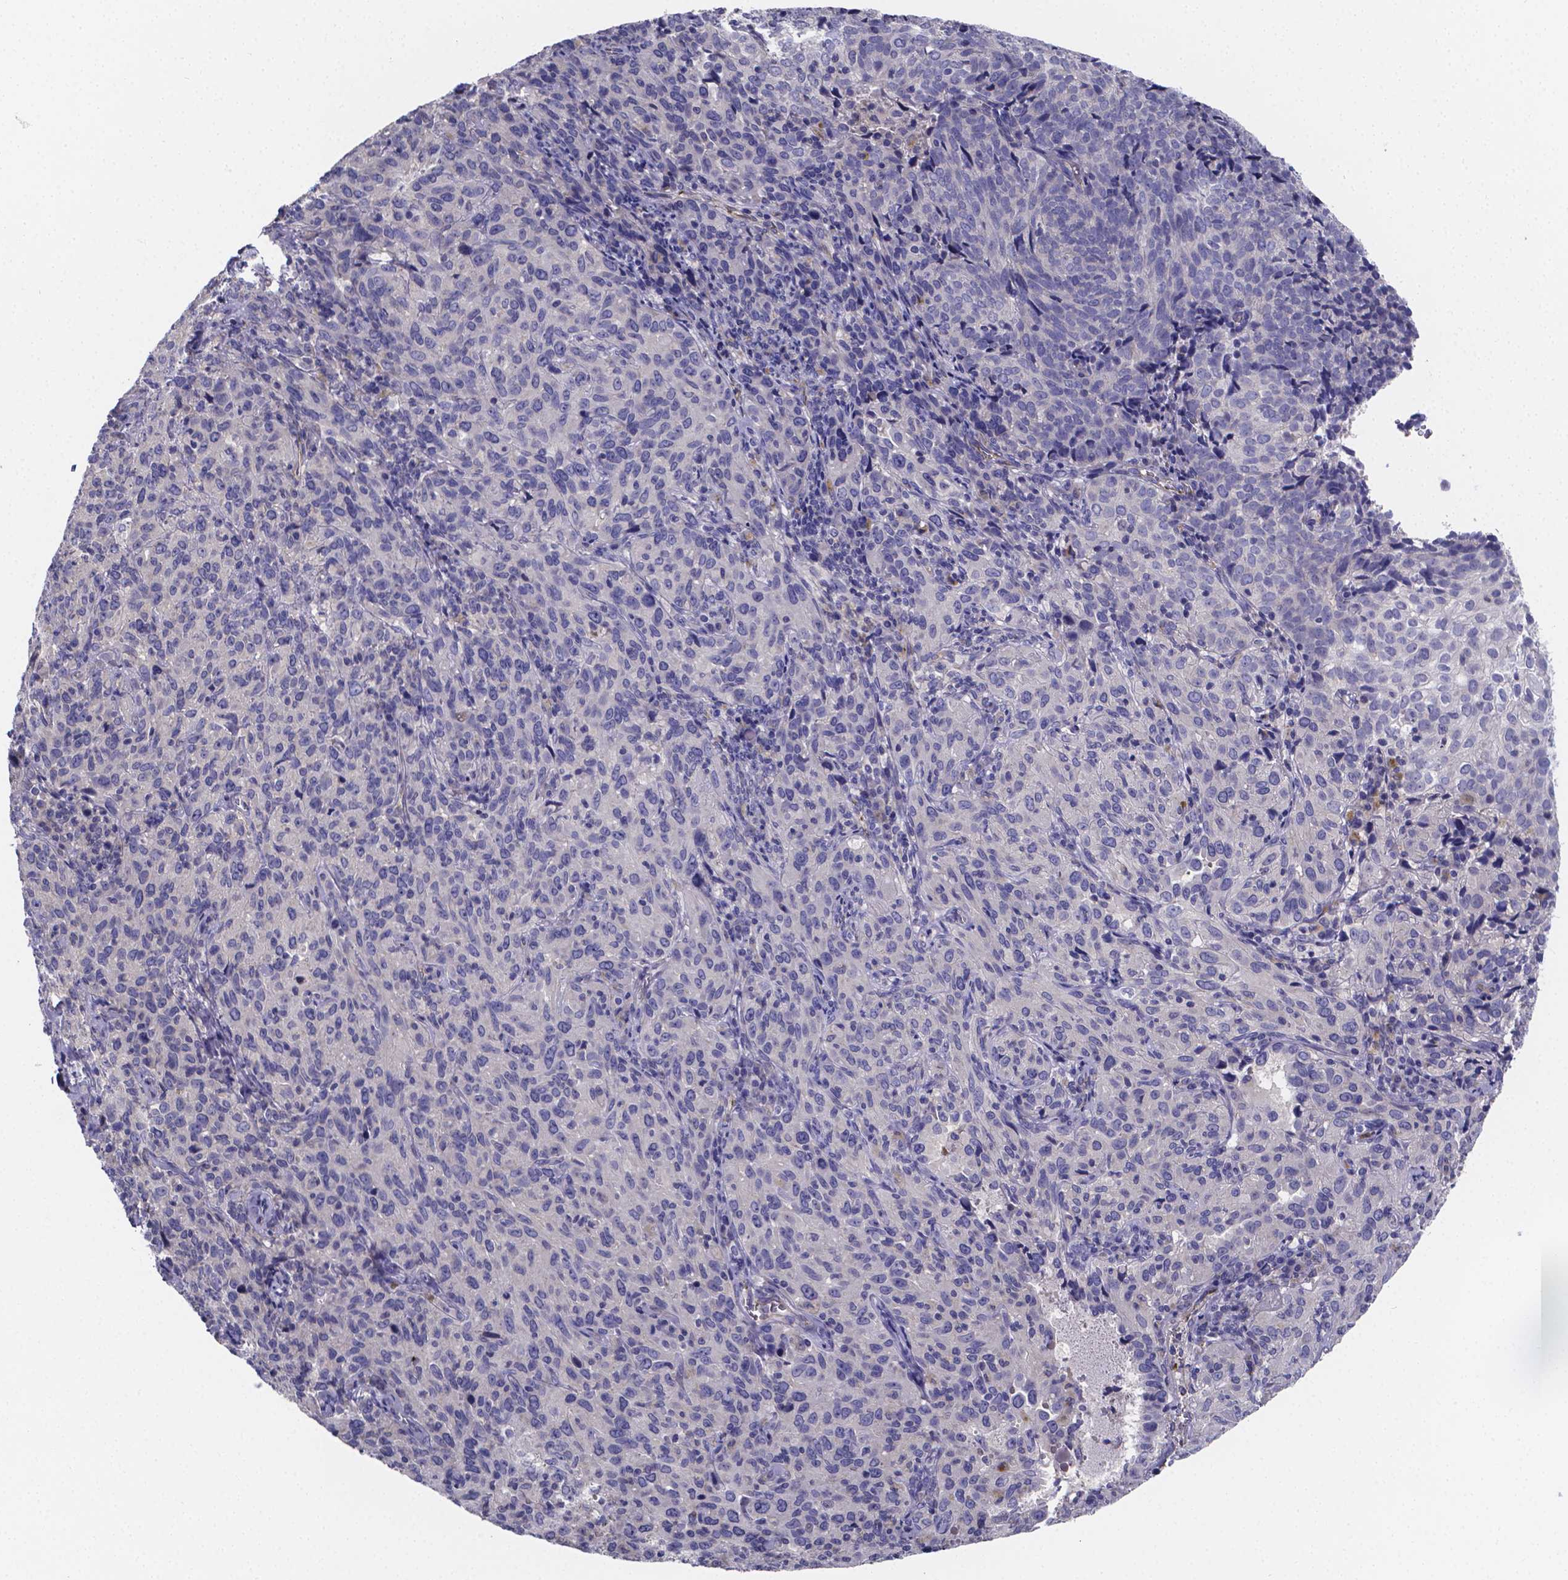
{"staining": {"intensity": "negative", "quantity": "none", "location": "none"}, "tissue": "cervical cancer", "cell_type": "Tumor cells", "image_type": "cancer", "snomed": [{"axis": "morphology", "description": "Squamous cell carcinoma, NOS"}, {"axis": "topography", "description": "Cervix"}], "caption": "This is an immunohistochemistry micrograph of cervical cancer. There is no expression in tumor cells.", "gene": "SFRP4", "patient": {"sex": "female", "age": 51}}